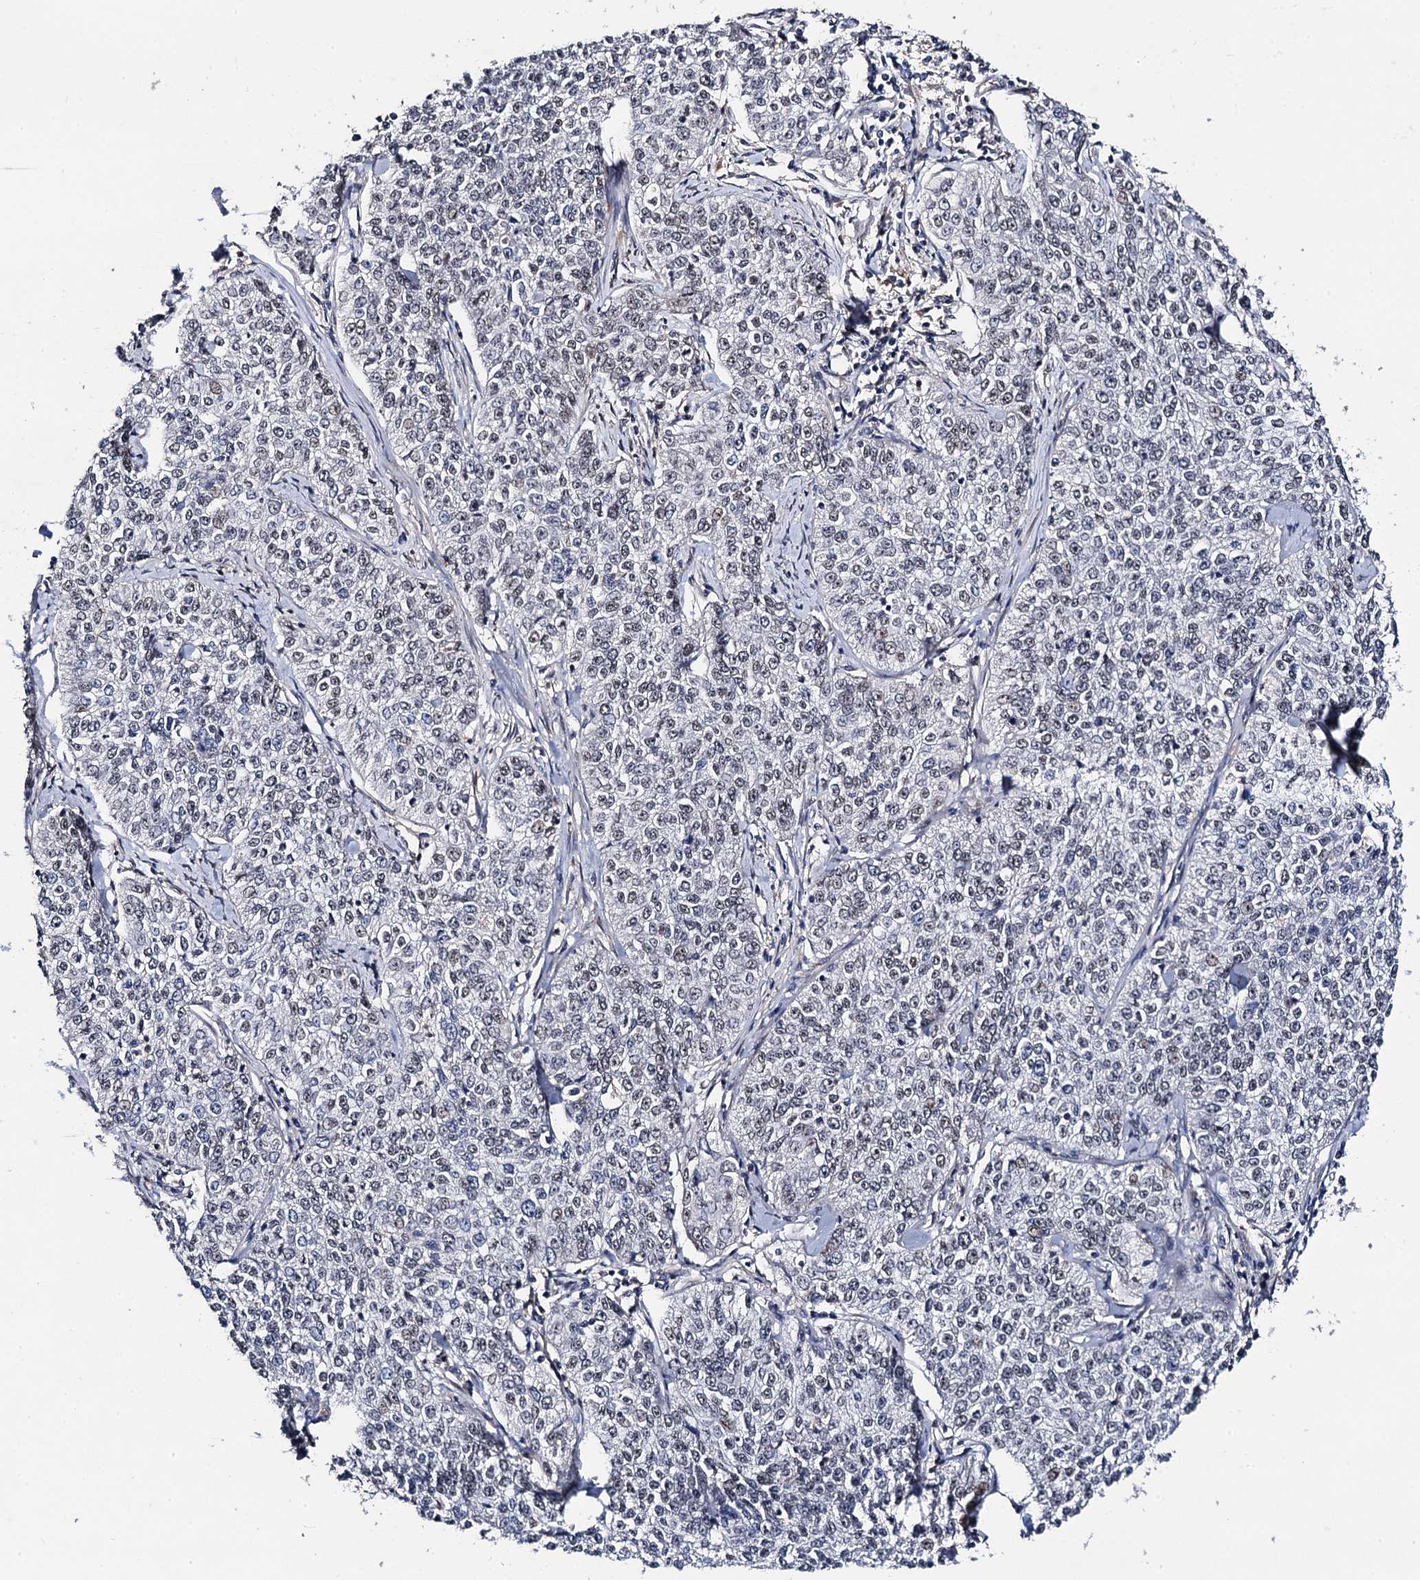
{"staining": {"intensity": "weak", "quantity": "<25%", "location": "nuclear"}, "tissue": "cervical cancer", "cell_type": "Tumor cells", "image_type": "cancer", "snomed": [{"axis": "morphology", "description": "Squamous cell carcinoma, NOS"}, {"axis": "topography", "description": "Cervix"}], "caption": "A high-resolution image shows immunohistochemistry staining of cervical cancer (squamous cell carcinoma), which reveals no significant positivity in tumor cells.", "gene": "PPTC7", "patient": {"sex": "female", "age": 35}}